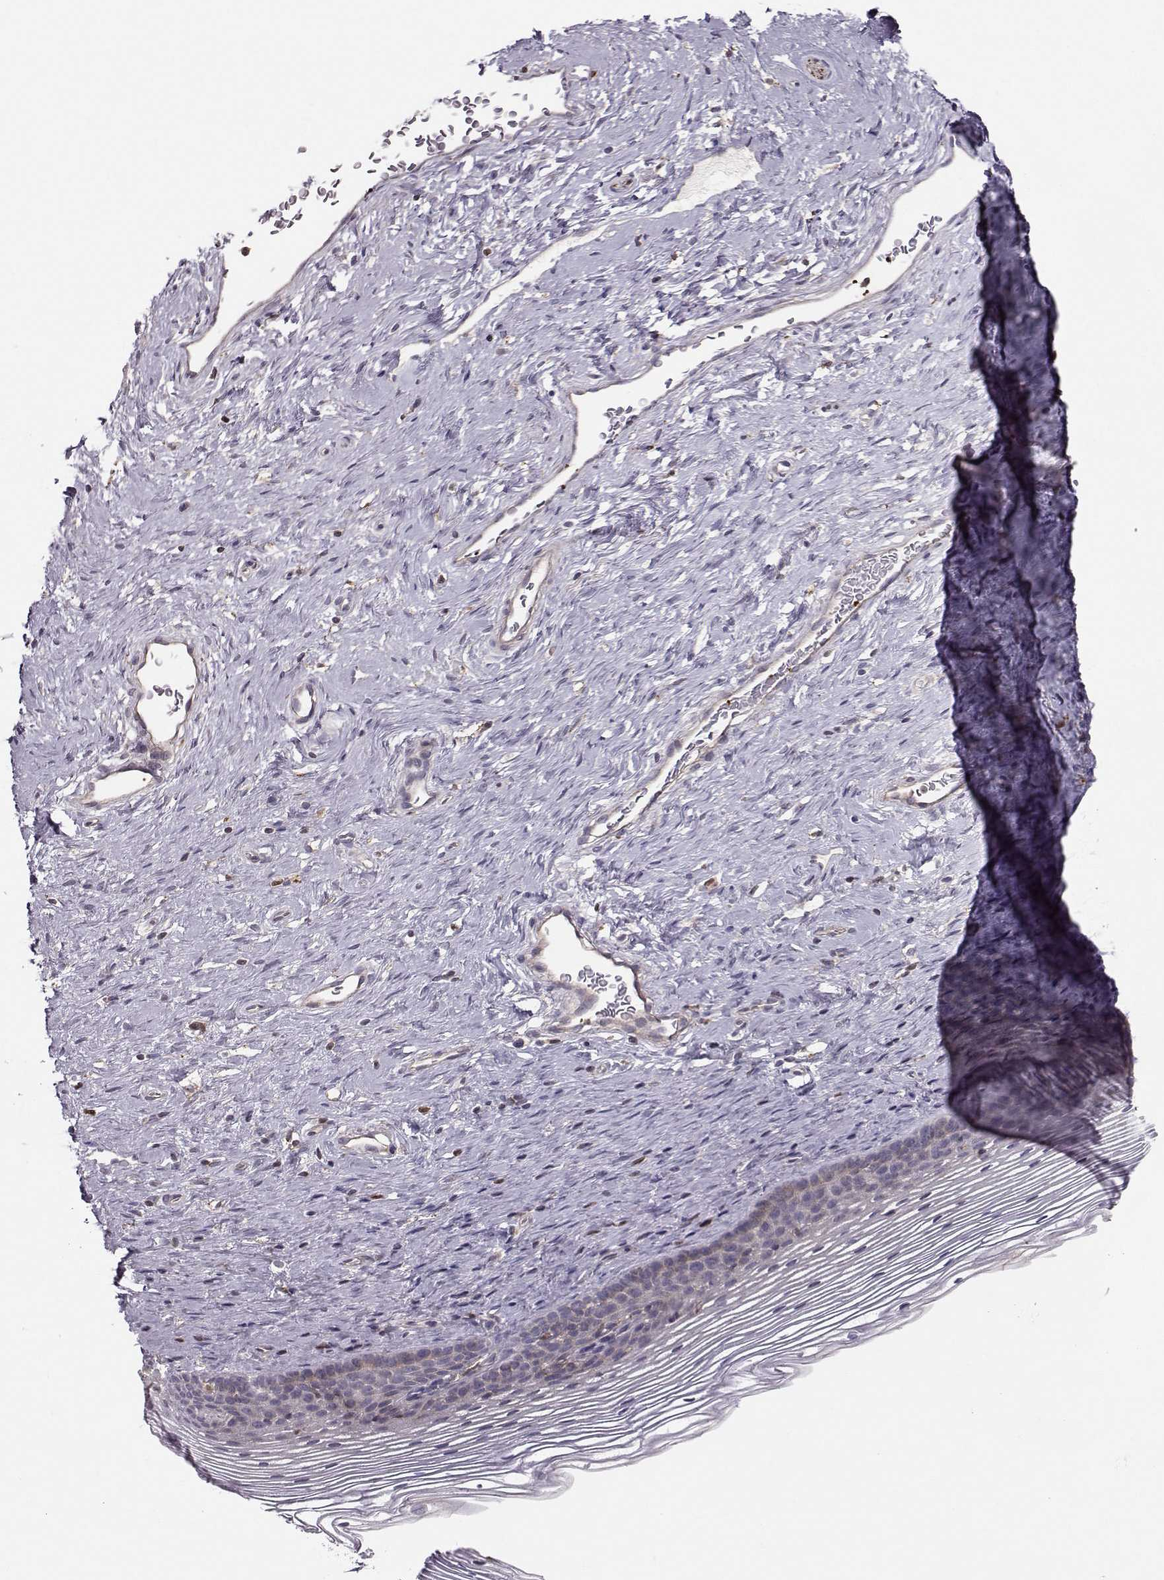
{"staining": {"intensity": "negative", "quantity": "none", "location": "none"}, "tissue": "cervix", "cell_type": "Glandular cells", "image_type": "normal", "snomed": [{"axis": "morphology", "description": "Normal tissue, NOS"}, {"axis": "topography", "description": "Cervix"}], "caption": "This is an immunohistochemistry photomicrograph of normal human cervix. There is no positivity in glandular cells.", "gene": "ASB16", "patient": {"sex": "female", "age": 39}}